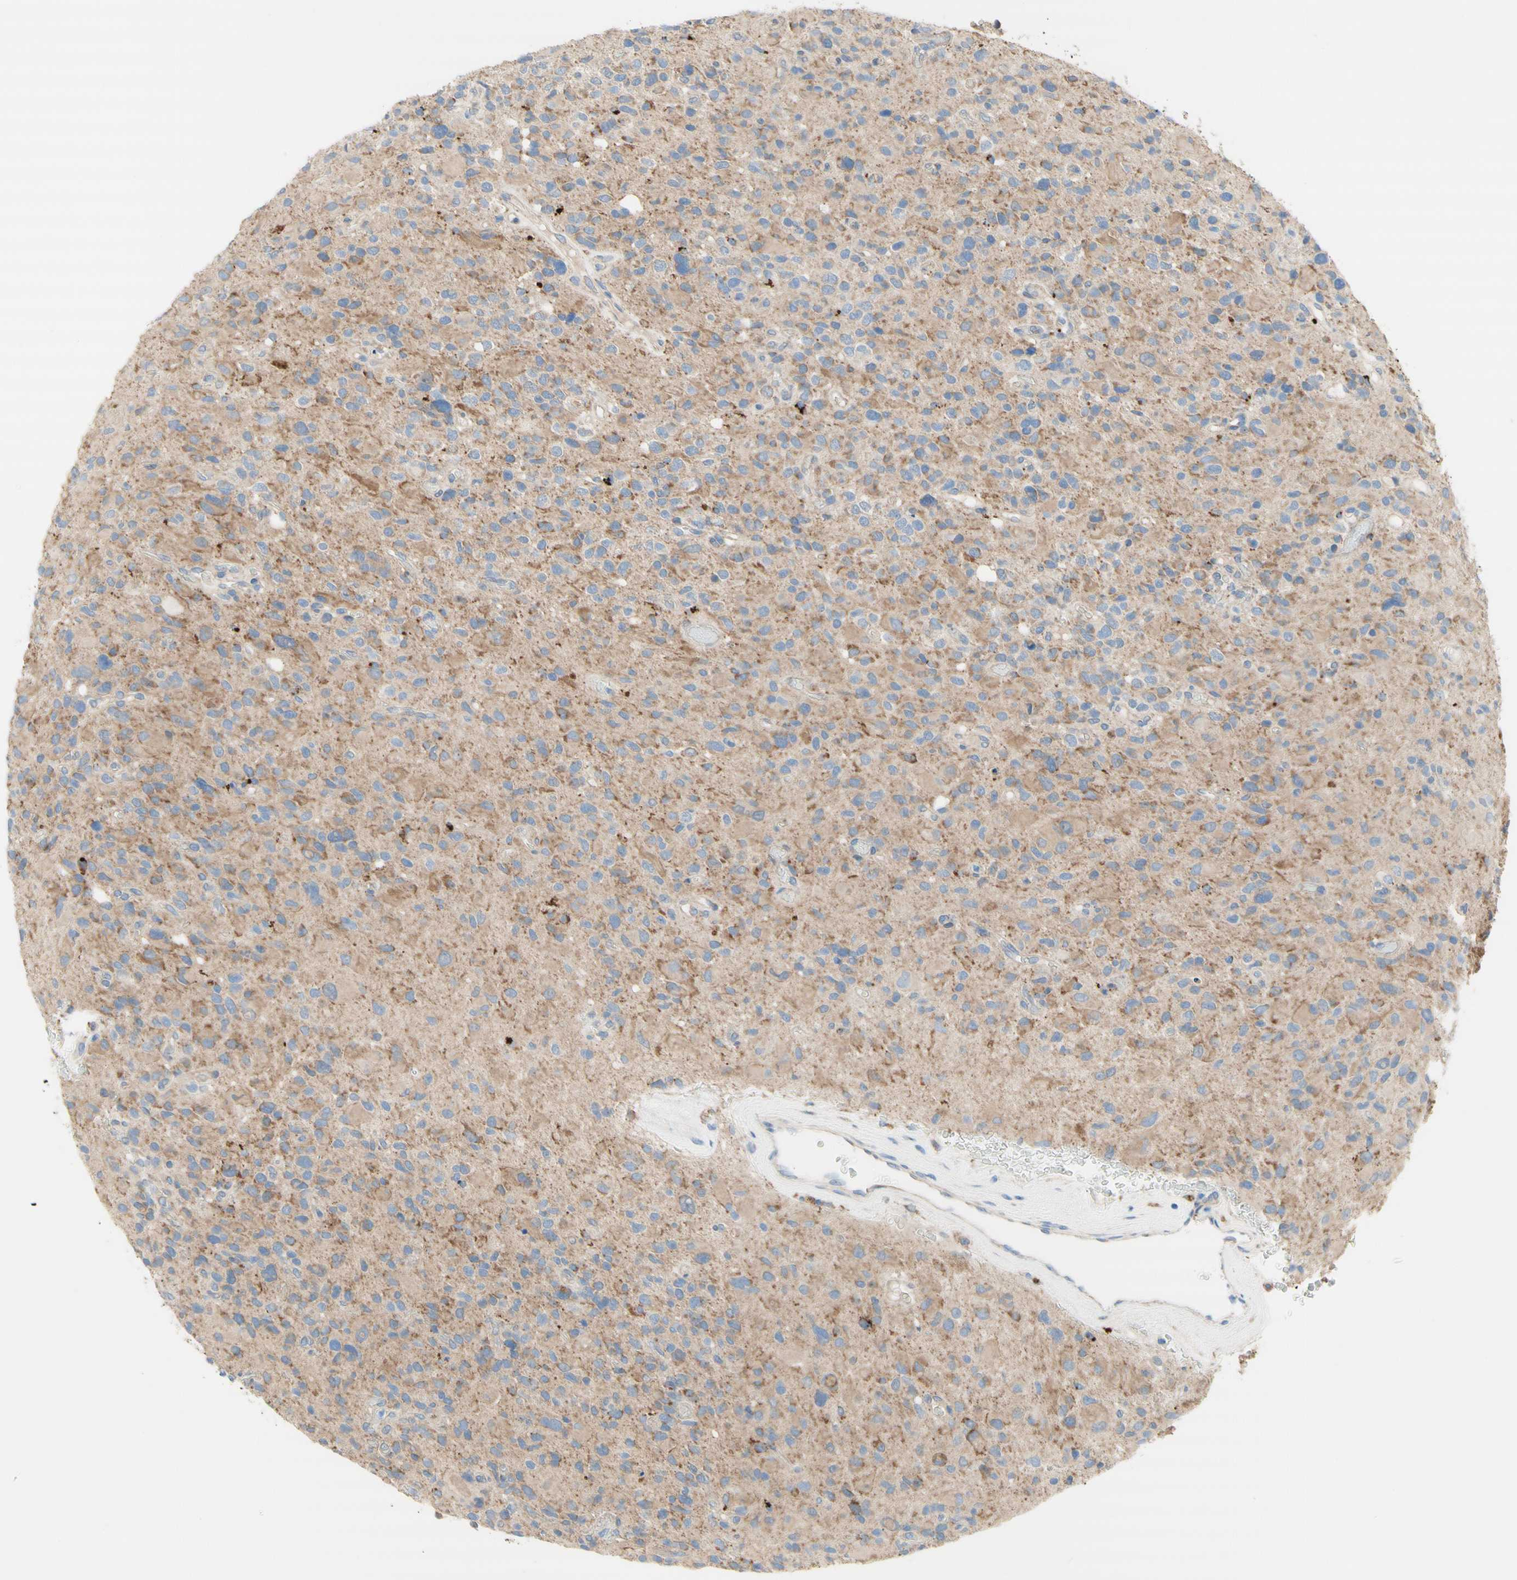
{"staining": {"intensity": "moderate", "quantity": ">75%", "location": "cytoplasmic/membranous"}, "tissue": "glioma", "cell_type": "Tumor cells", "image_type": "cancer", "snomed": [{"axis": "morphology", "description": "Glioma, malignant, High grade"}, {"axis": "topography", "description": "Brain"}], "caption": "Malignant high-grade glioma stained with a brown dye displays moderate cytoplasmic/membranous positive staining in approximately >75% of tumor cells.", "gene": "URB2", "patient": {"sex": "male", "age": 48}}